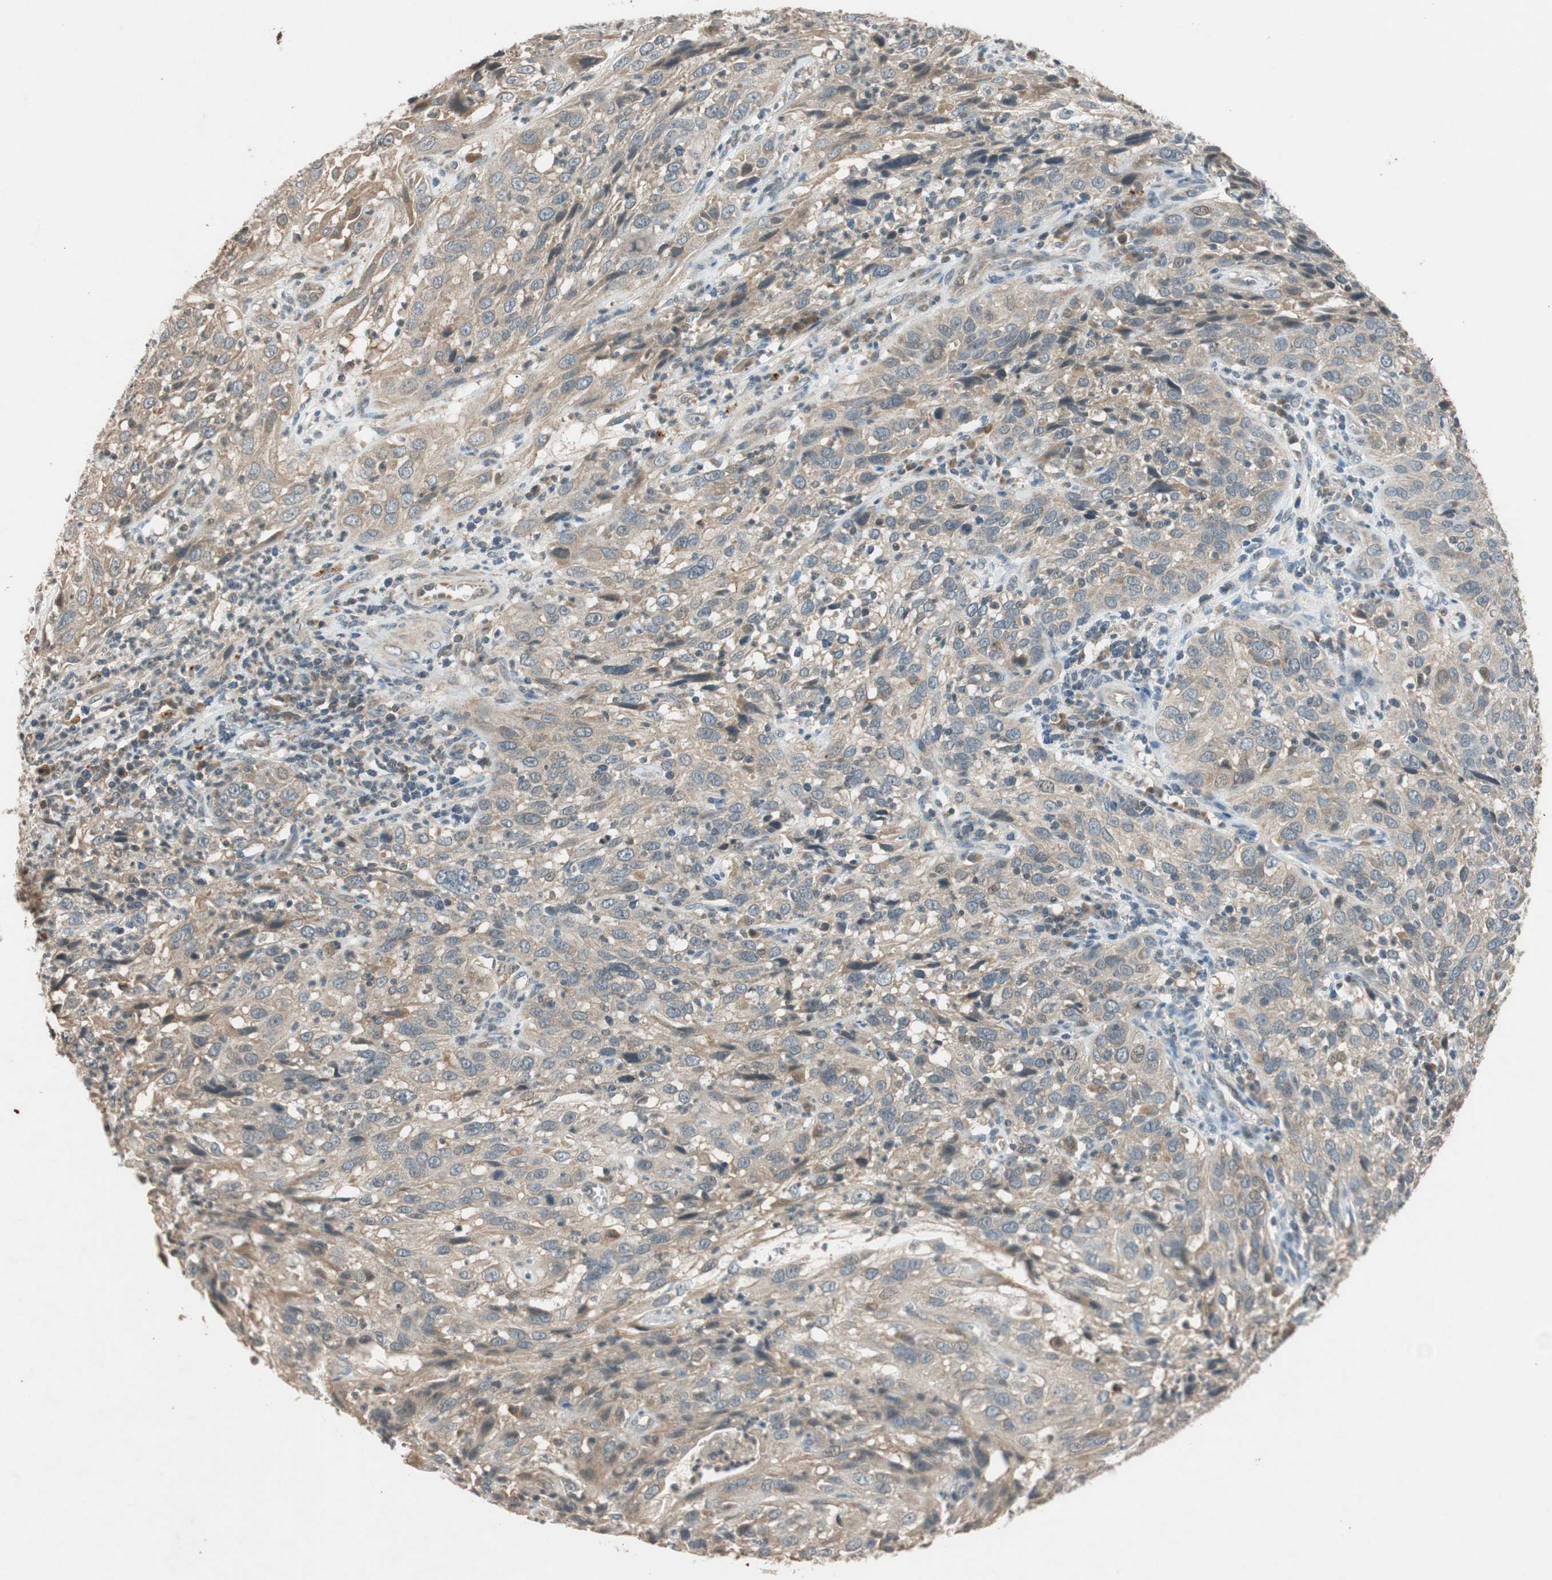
{"staining": {"intensity": "weak", "quantity": ">75%", "location": "cytoplasmic/membranous"}, "tissue": "cervical cancer", "cell_type": "Tumor cells", "image_type": "cancer", "snomed": [{"axis": "morphology", "description": "Squamous cell carcinoma, NOS"}, {"axis": "topography", "description": "Cervix"}], "caption": "IHC image of human cervical cancer (squamous cell carcinoma) stained for a protein (brown), which exhibits low levels of weak cytoplasmic/membranous staining in approximately >75% of tumor cells.", "gene": "GLB1", "patient": {"sex": "female", "age": 32}}